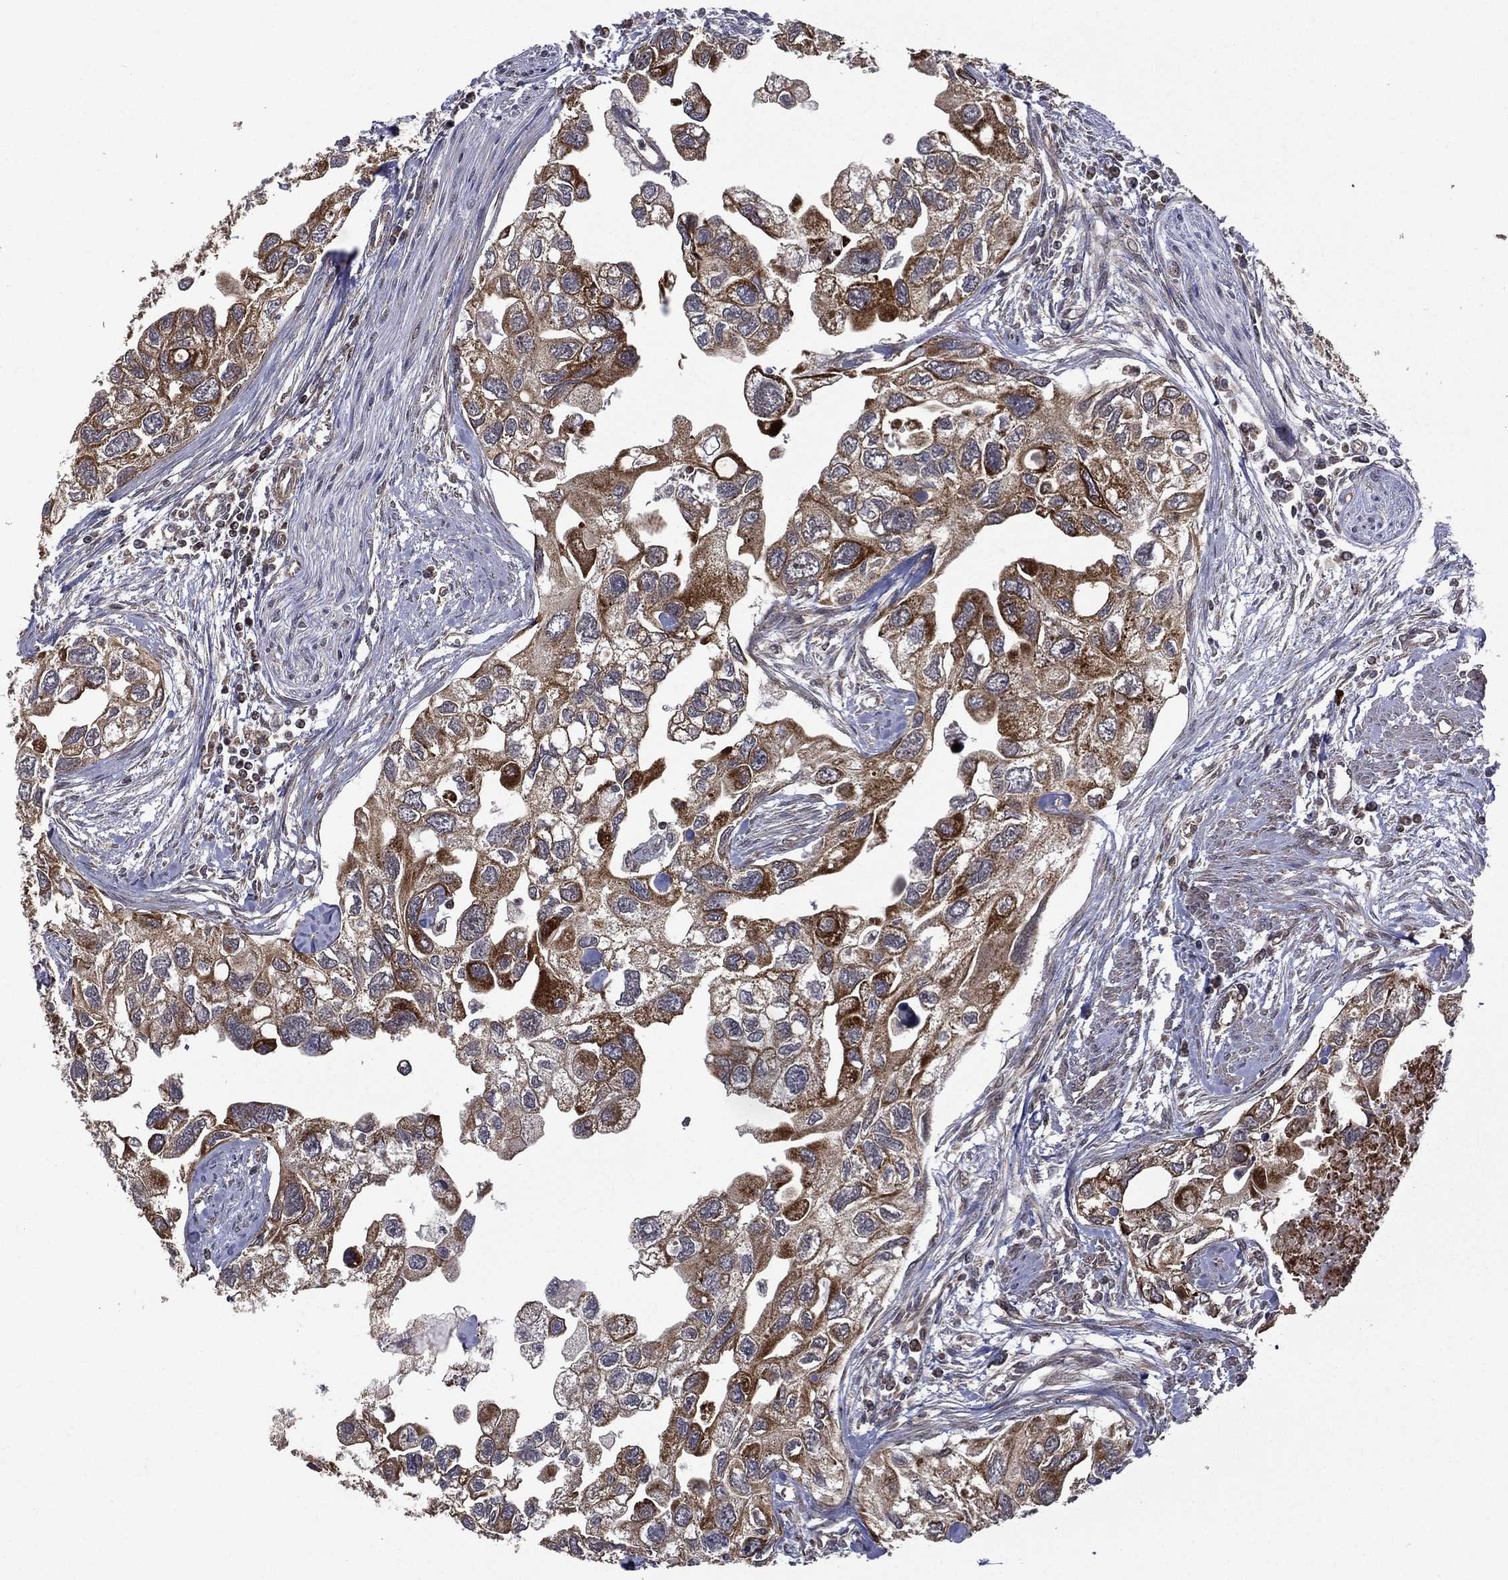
{"staining": {"intensity": "strong", "quantity": "<25%", "location": "cytoplasmic/membranous"}, "tissue": "urothelial cancer", "cell_type": "Tumor cells", "image_type": "cancer", "snomed": [{"axis": "morphology", "description": "Urothelial carcinoma, High grade"}, {"axis": "topography", "description": "Urinary bladder"}], "caption": "The immunohistochemical stain shows strong cytoplasmic/membranous expression in tumor cells of high-grade urothelial carcinoma tissue. (IHC, brightfield microscopy, high magnification).", "gene": "GIMAP6", "patient": {"sex": "male", "age": 59}}